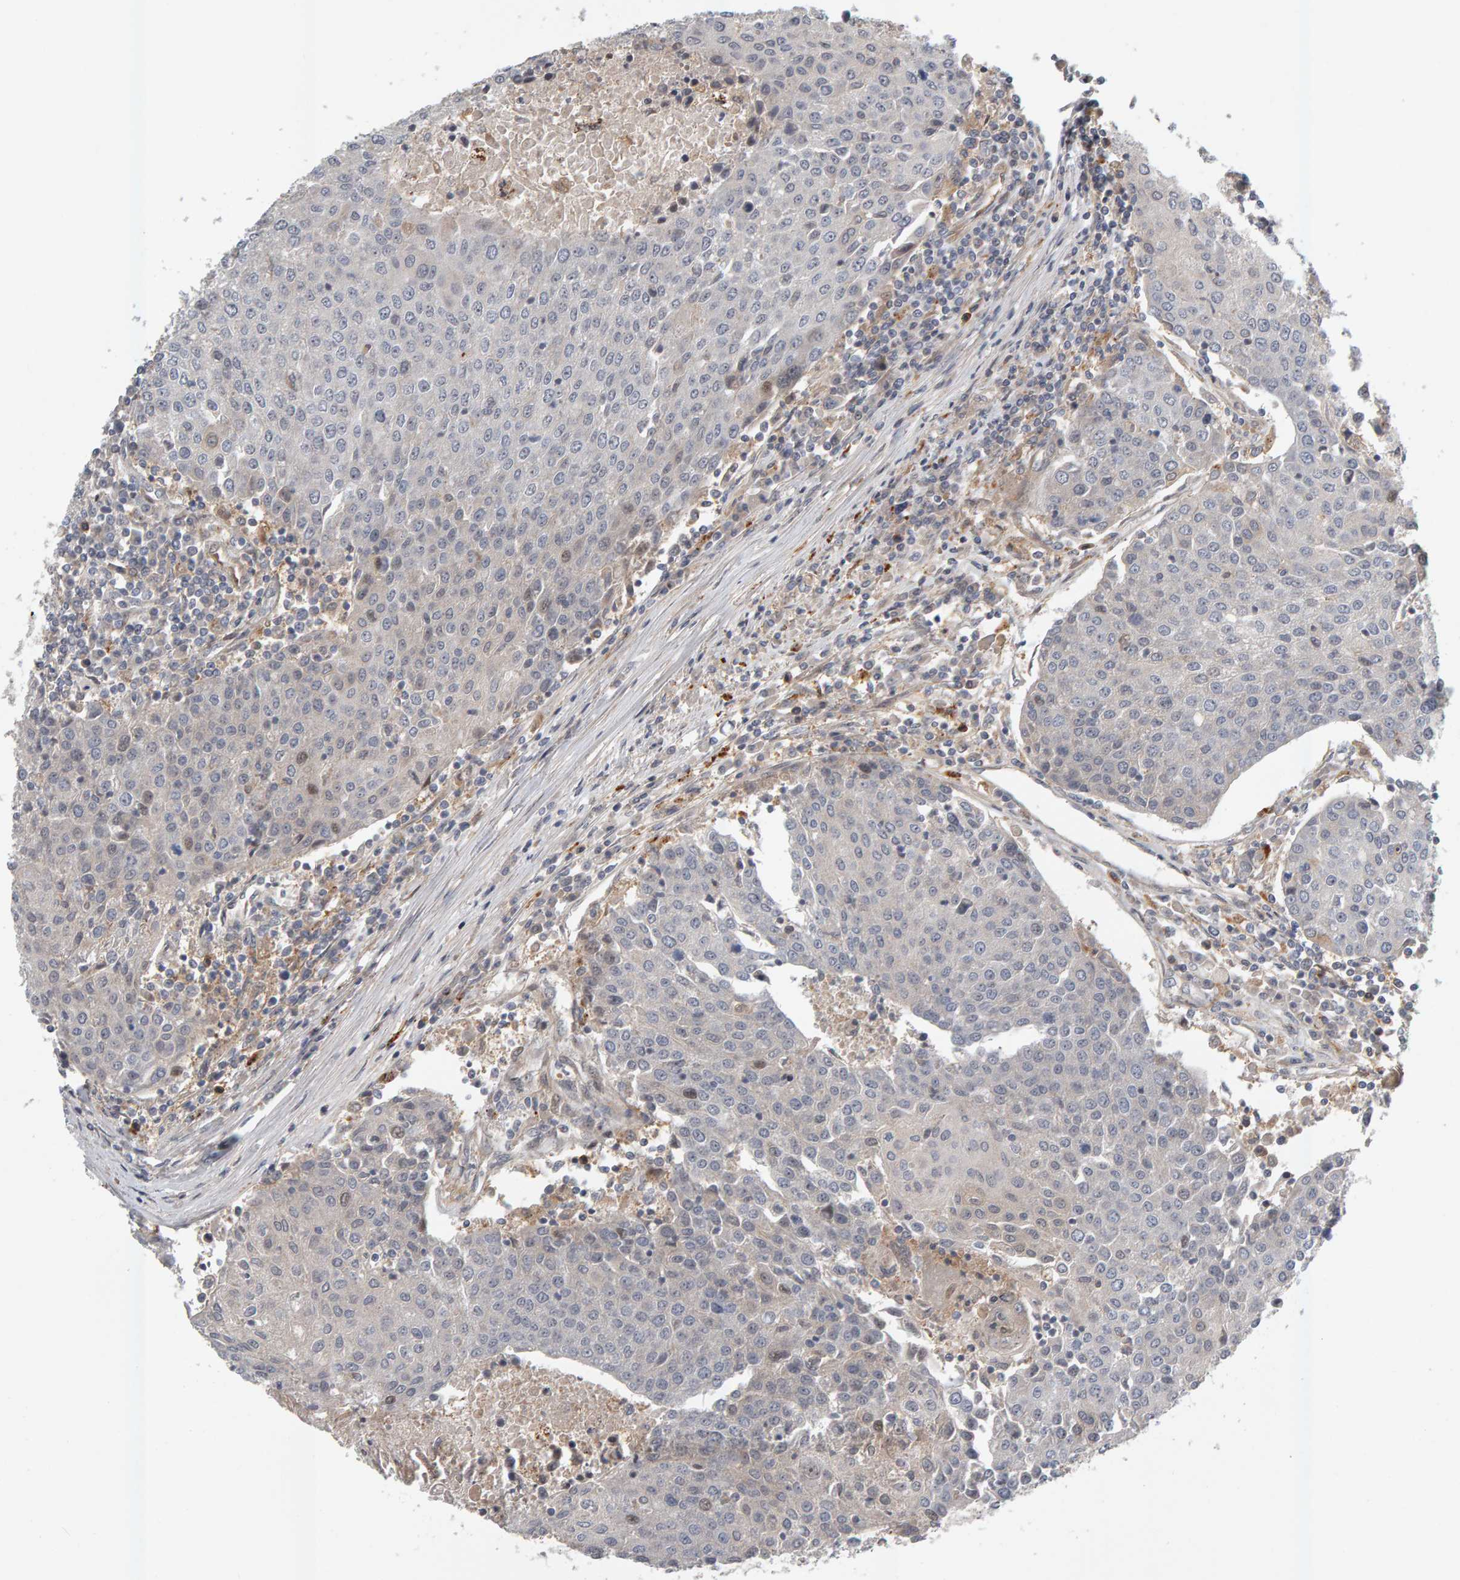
{"staining": {"intensity": "negative", "quantity": "none", "location": "none"}, "tissue": "urothelial cancer", "cell_type": "Tumor cells", "image_type": "cancer", "snomed": [{"axis": "morphology", "description": "Urothelial carcinoma, High grade"}, {"axis": "topography", "description": "Urinary bladder"}], "caption": "This is an IHC image of urothelial cancer. There is no positivity in tumor cells.", "gene": "ZNF160", "patient": {"sex": "female", "age": 85}}